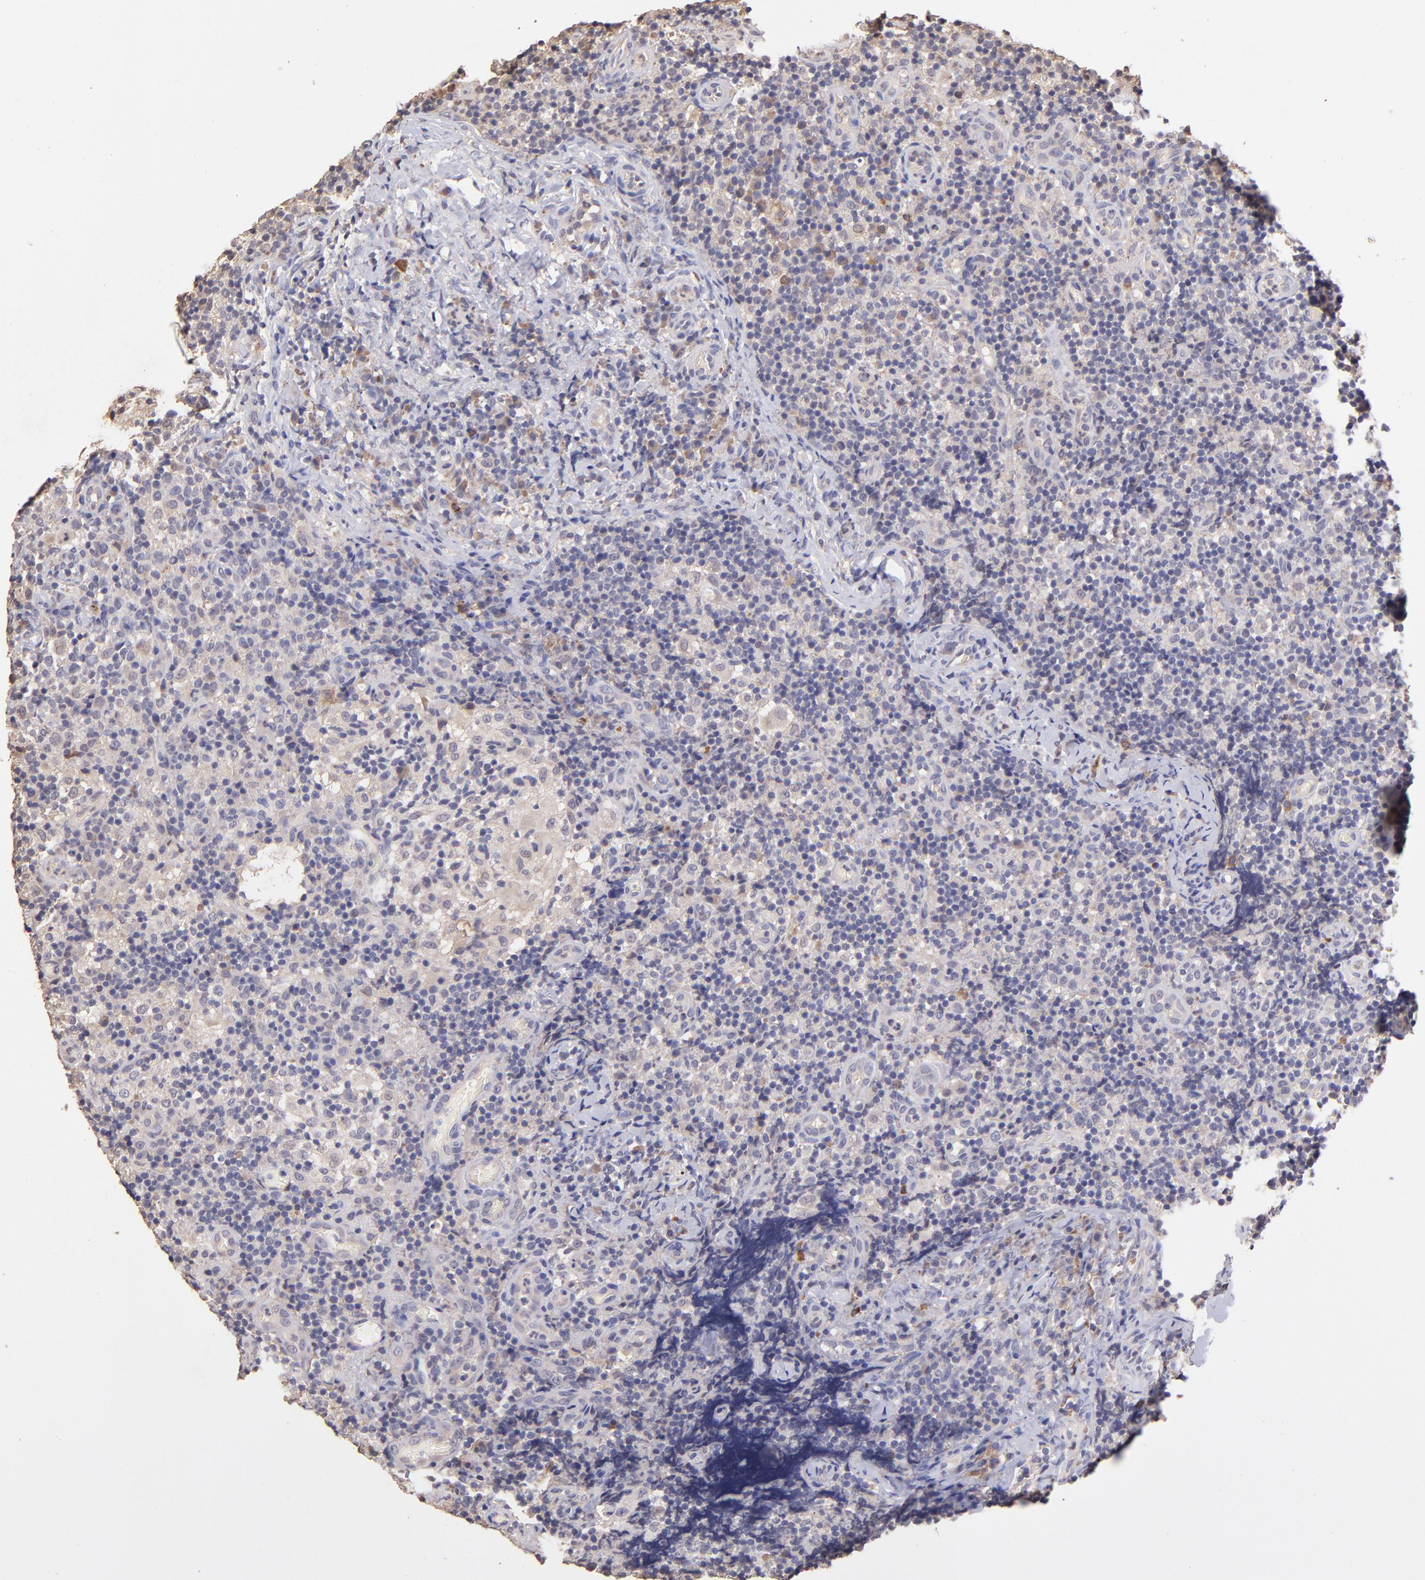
{"staining": {"intensity": "negative", "quantity": "none", "location": "none"}, "tissue": "lymph node", "cell_type": "Germinal center cells", "image_type": "normal", "snomed": [{"axis": "morphology", "description": "Normal tissue, NOS"}, {"axis": "morphology", "description": "Inflammation, NOS"}, {"axis": "topography", "description": "Lymph node"}], "caption": "Immunohistochemical staining of unremarkable human lymph node displays no significant positivity in germinal center cells. The staining is performed using DAB (3,3'-diaminobenzidine) brown chromogen with nuclei counter-stained in using hematoxylin.", "gene": "RNASEL", "patient": {"sex": "male", "age": 46}}